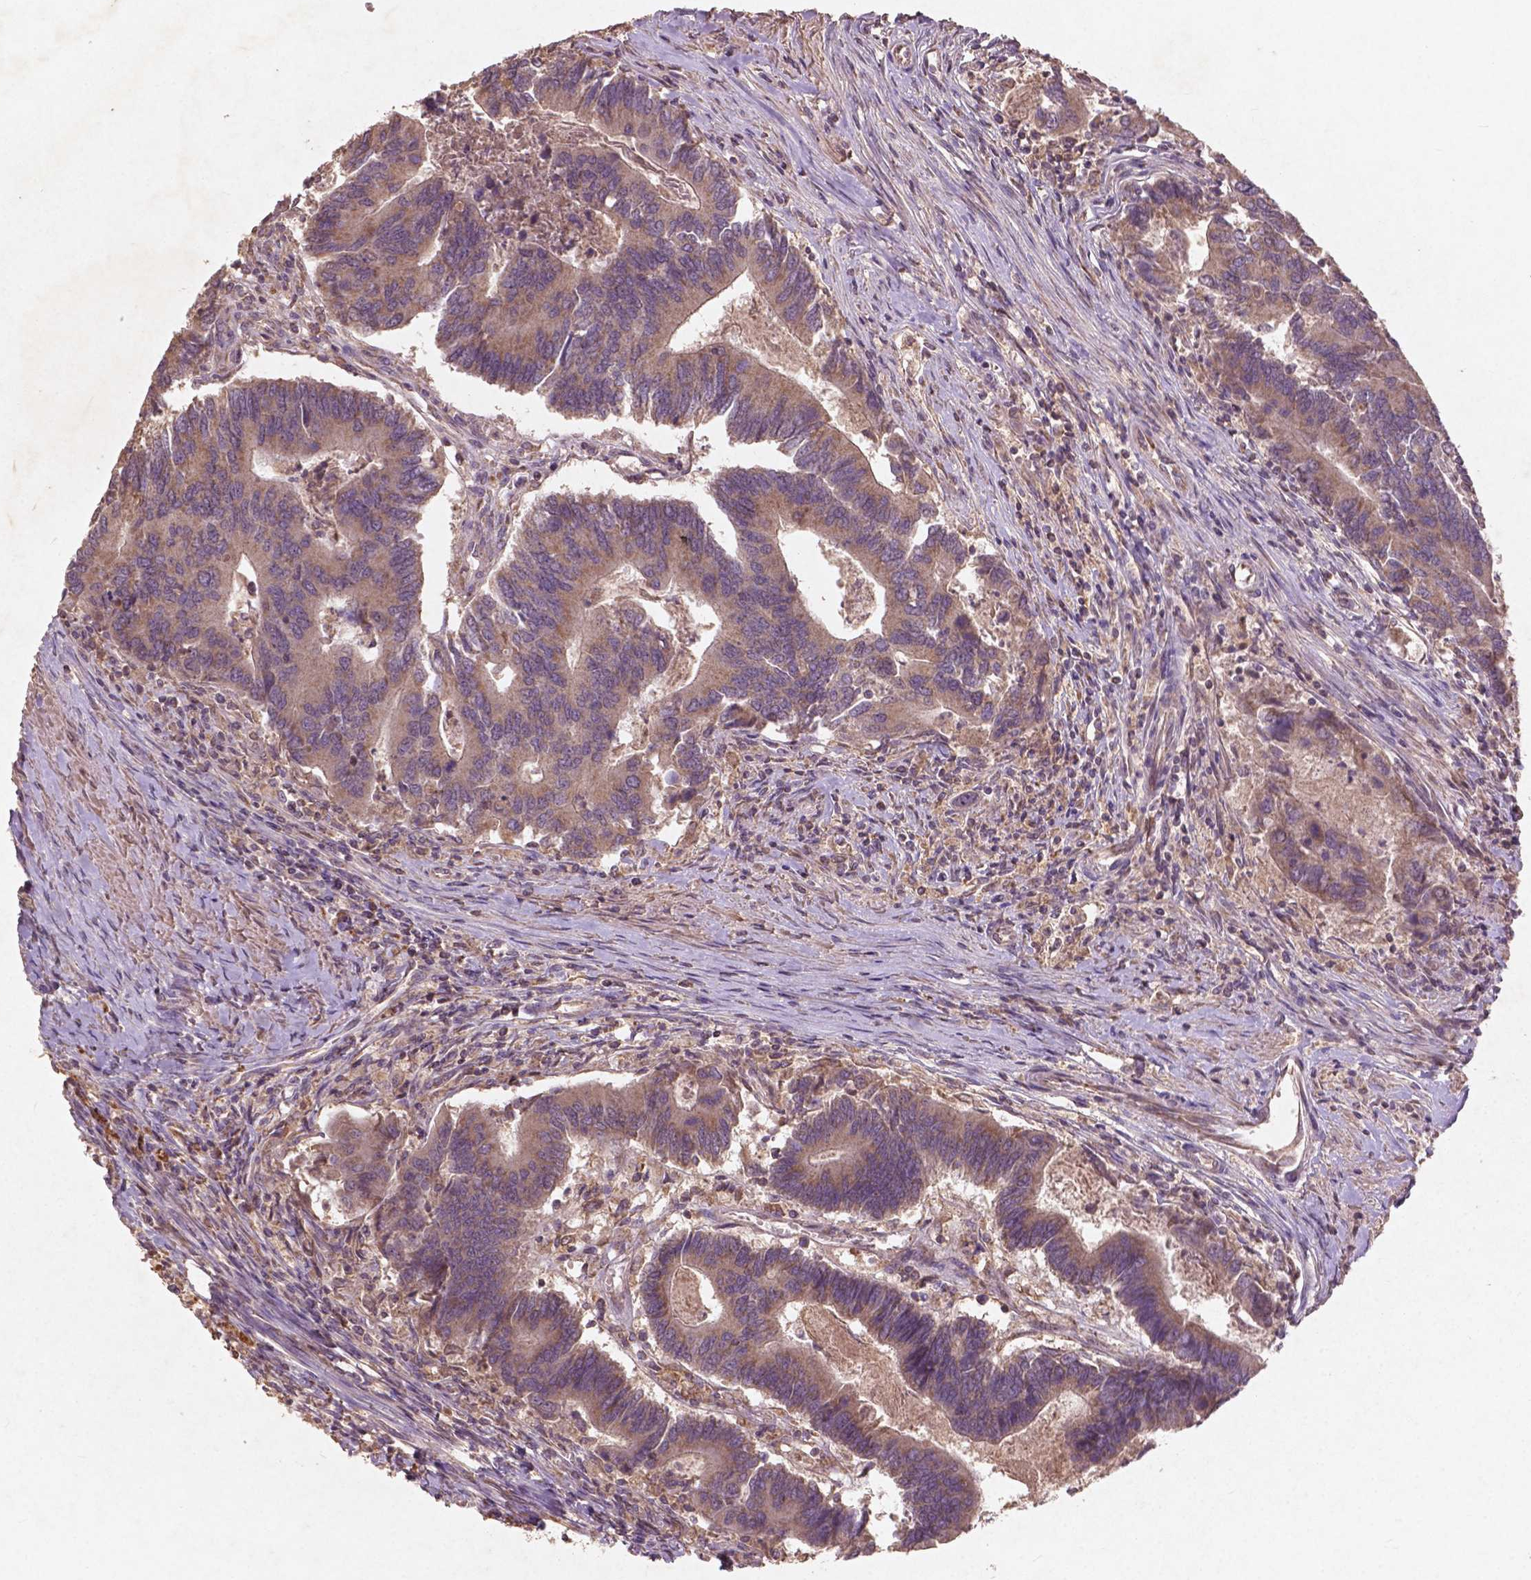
{"staining": {"intensity": "moderate", "quantity": ">75%", "location": "cytoplasmic/membranous"}, "tissue": "colorectal cancer", "cell_type": "Tumor cells", "image_type": "cancer", "snomed": [{"axis": "morphology", "description": "Adenocarcinoma, NOS"}, {"axis": "topography", "description": "Colon"}], "caption": "Protein staining by IHC exhibits moderate cytoplasmic/membranous positivity in about >75% of tumor cells in colorectal cancer (adenocarcinoma).", "gene": "ST6GALNAC5", "patient": {"sex": "female", "age": 67}}